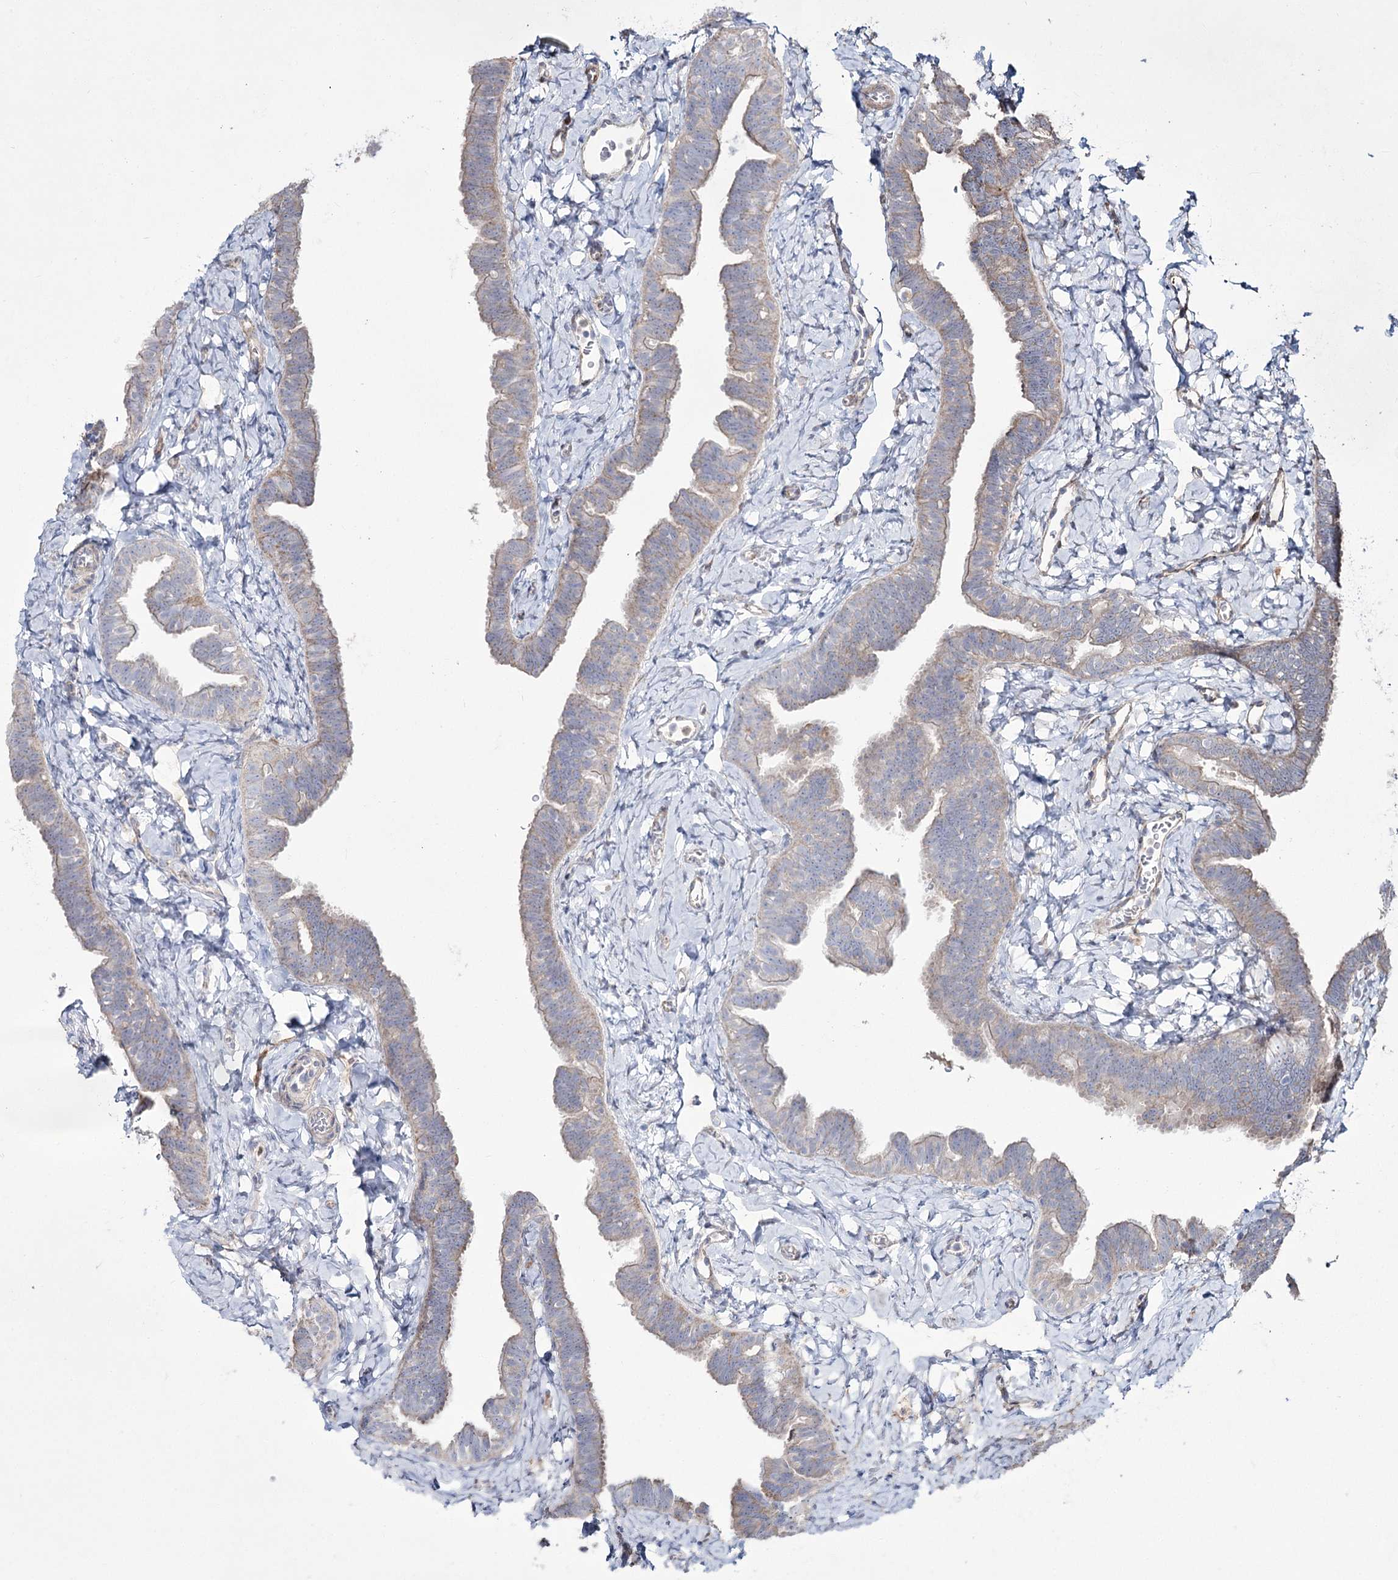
{"staining": {"intensity": "weak", "quantity": "<25%", "location": "cytoplasmic/membranous"}, "tissue": "fallopian tube", "cell_type": "Glandular cells", "image_type": "normal", "snomed": [{"axis": "morphology", "description": "Normal tissue, NOS"}, {"axis": "topography", "description": "Fallopian tube"}], "caption": "DAB immunohistochemical staining of normal fallopian tube shows no significant staining in glandular cells. The staining is performed using DAB (3,3'-diaminobenzidine) brown chromogen with nuclei counter-stained in using hematoxylin.", "gene": "ME3", "patient": {"sex": "female", "age": 65}}